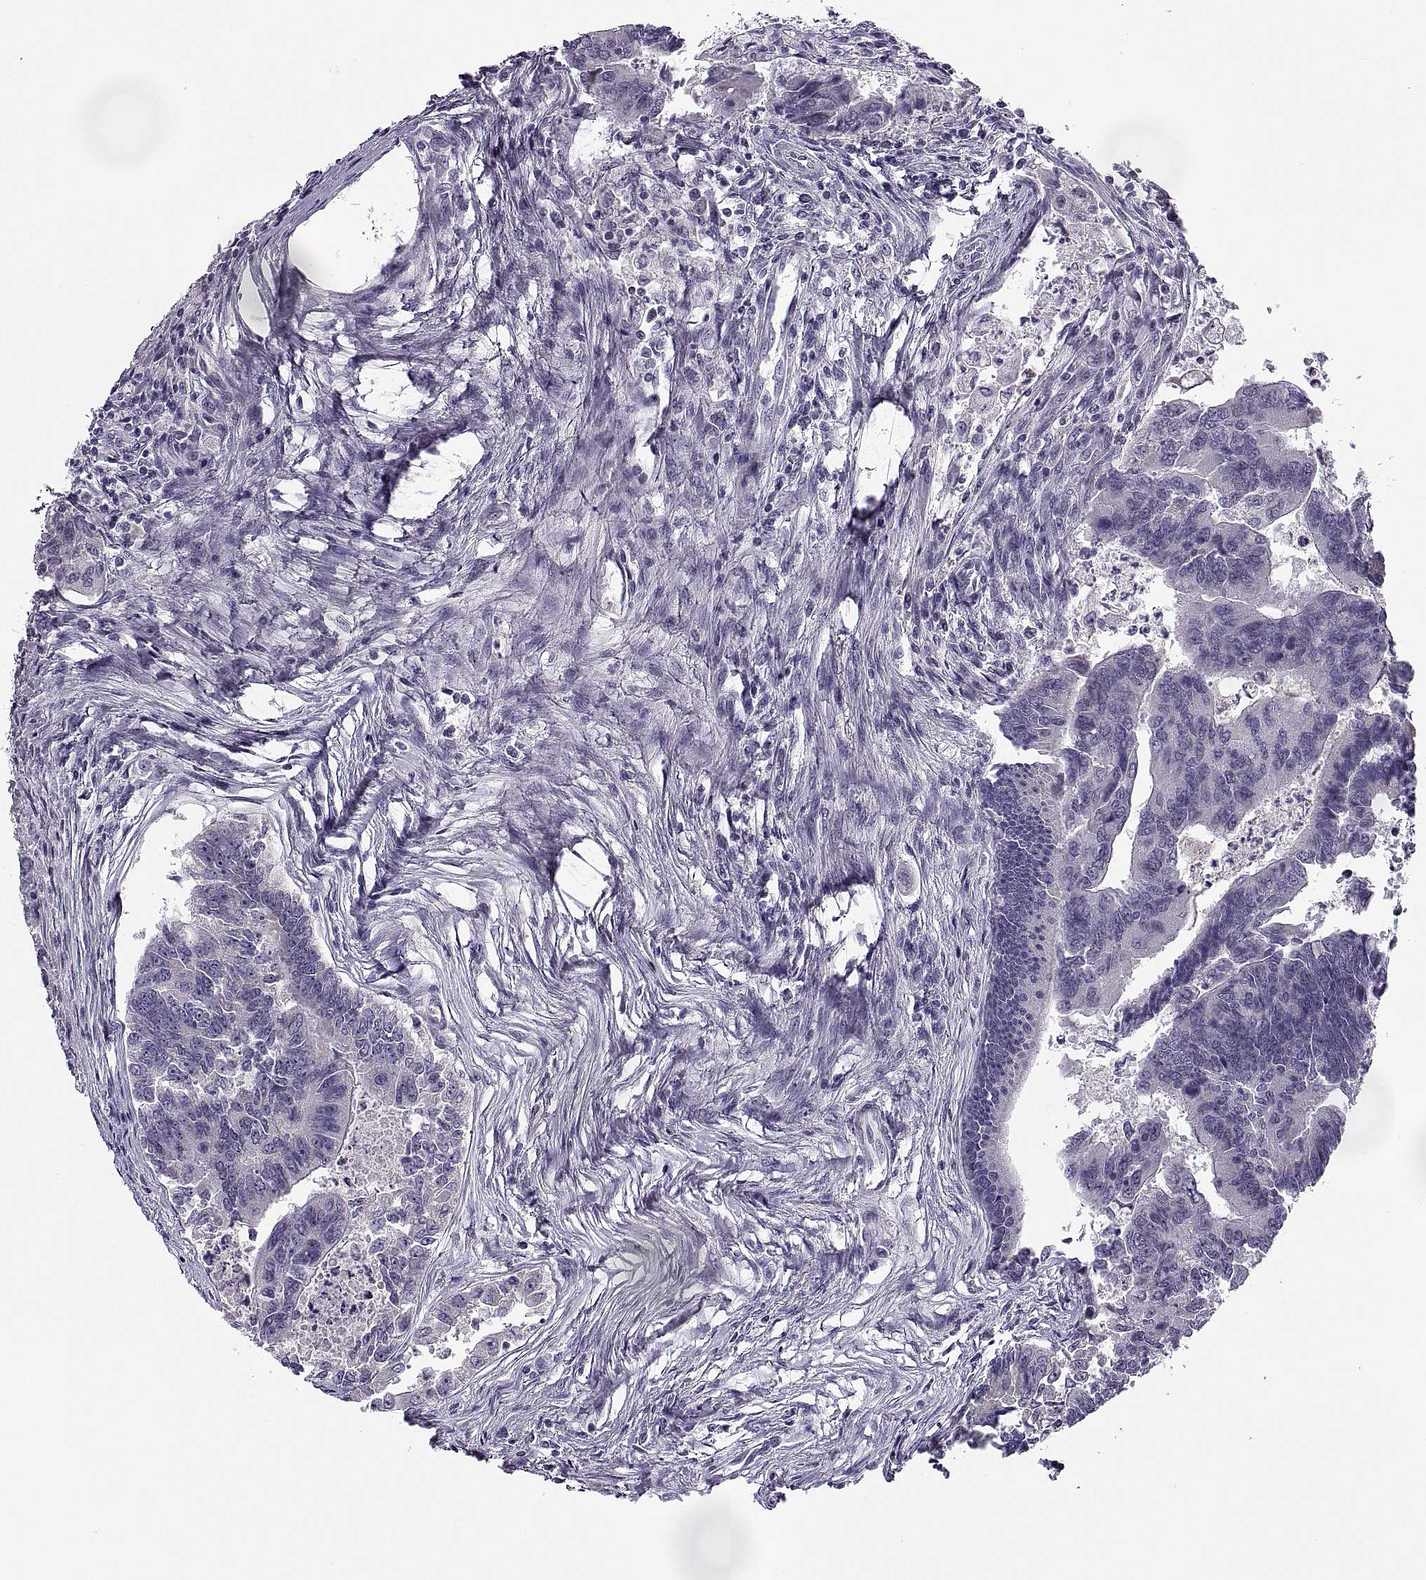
{"staining": {"intensity": "negative", "quantity": "none", "location": "none"}, "tissue": "colorectal cancer", "cell_type": "Tumor cells", "image_type": "cancer", "snomed": [{"axis": "morphology", "description": "Adenocarcinoma, NOS"}, {"axis": "topography", "description": "Colon"}], "caption": "This is an immunohistochemistry histopathology image of adenocarcinoma (colorectal). There is no staining in tumor cells.", "gene": "MAGEB1", "patient": {"sex": "female", "age": 67}}